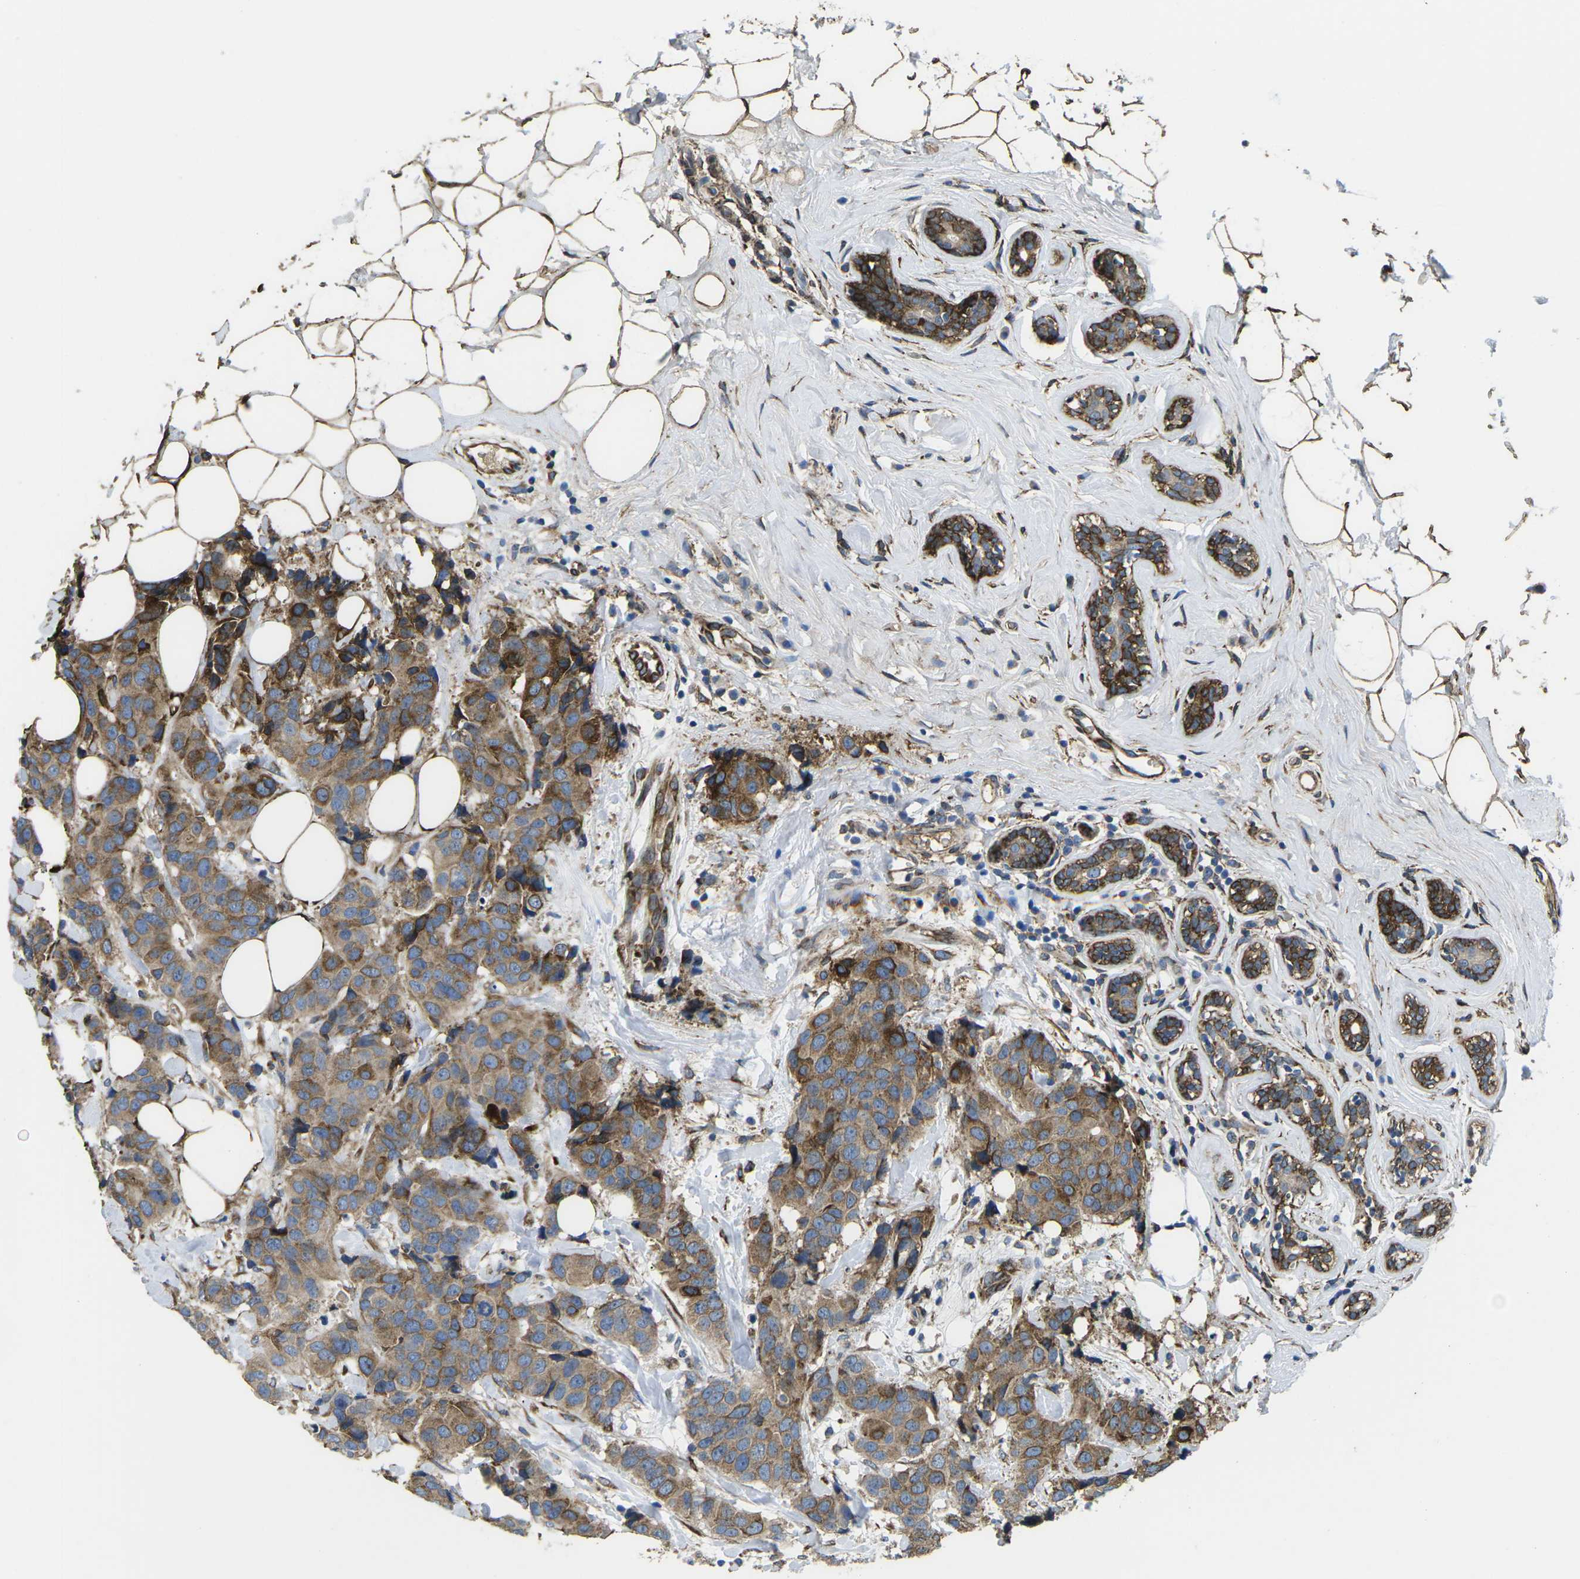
{"staining": {"intensity": "moderate", "quantity": ">75%", "location": "cytoplasmic/membranous"}, "tissue": "breast cancer", "cell_type": "Tumor cells", "image_type": "cancer", "snomed": [{"axis": "morphology", "description": "Normal tissue, NOS"}, {"axis": "morphology", "description": "Duct carcinoma"}, {"axis": "topography", "description": "Breast"}], "caption": "A medium amount of moderate cytoplasmic/membranous expression is present in about >75% of tumor cells in breast cancer (invasive ductal carcinoma) tissue.", "gene": "PDZD8", "patient": {"sex": "female", "age": 39}}